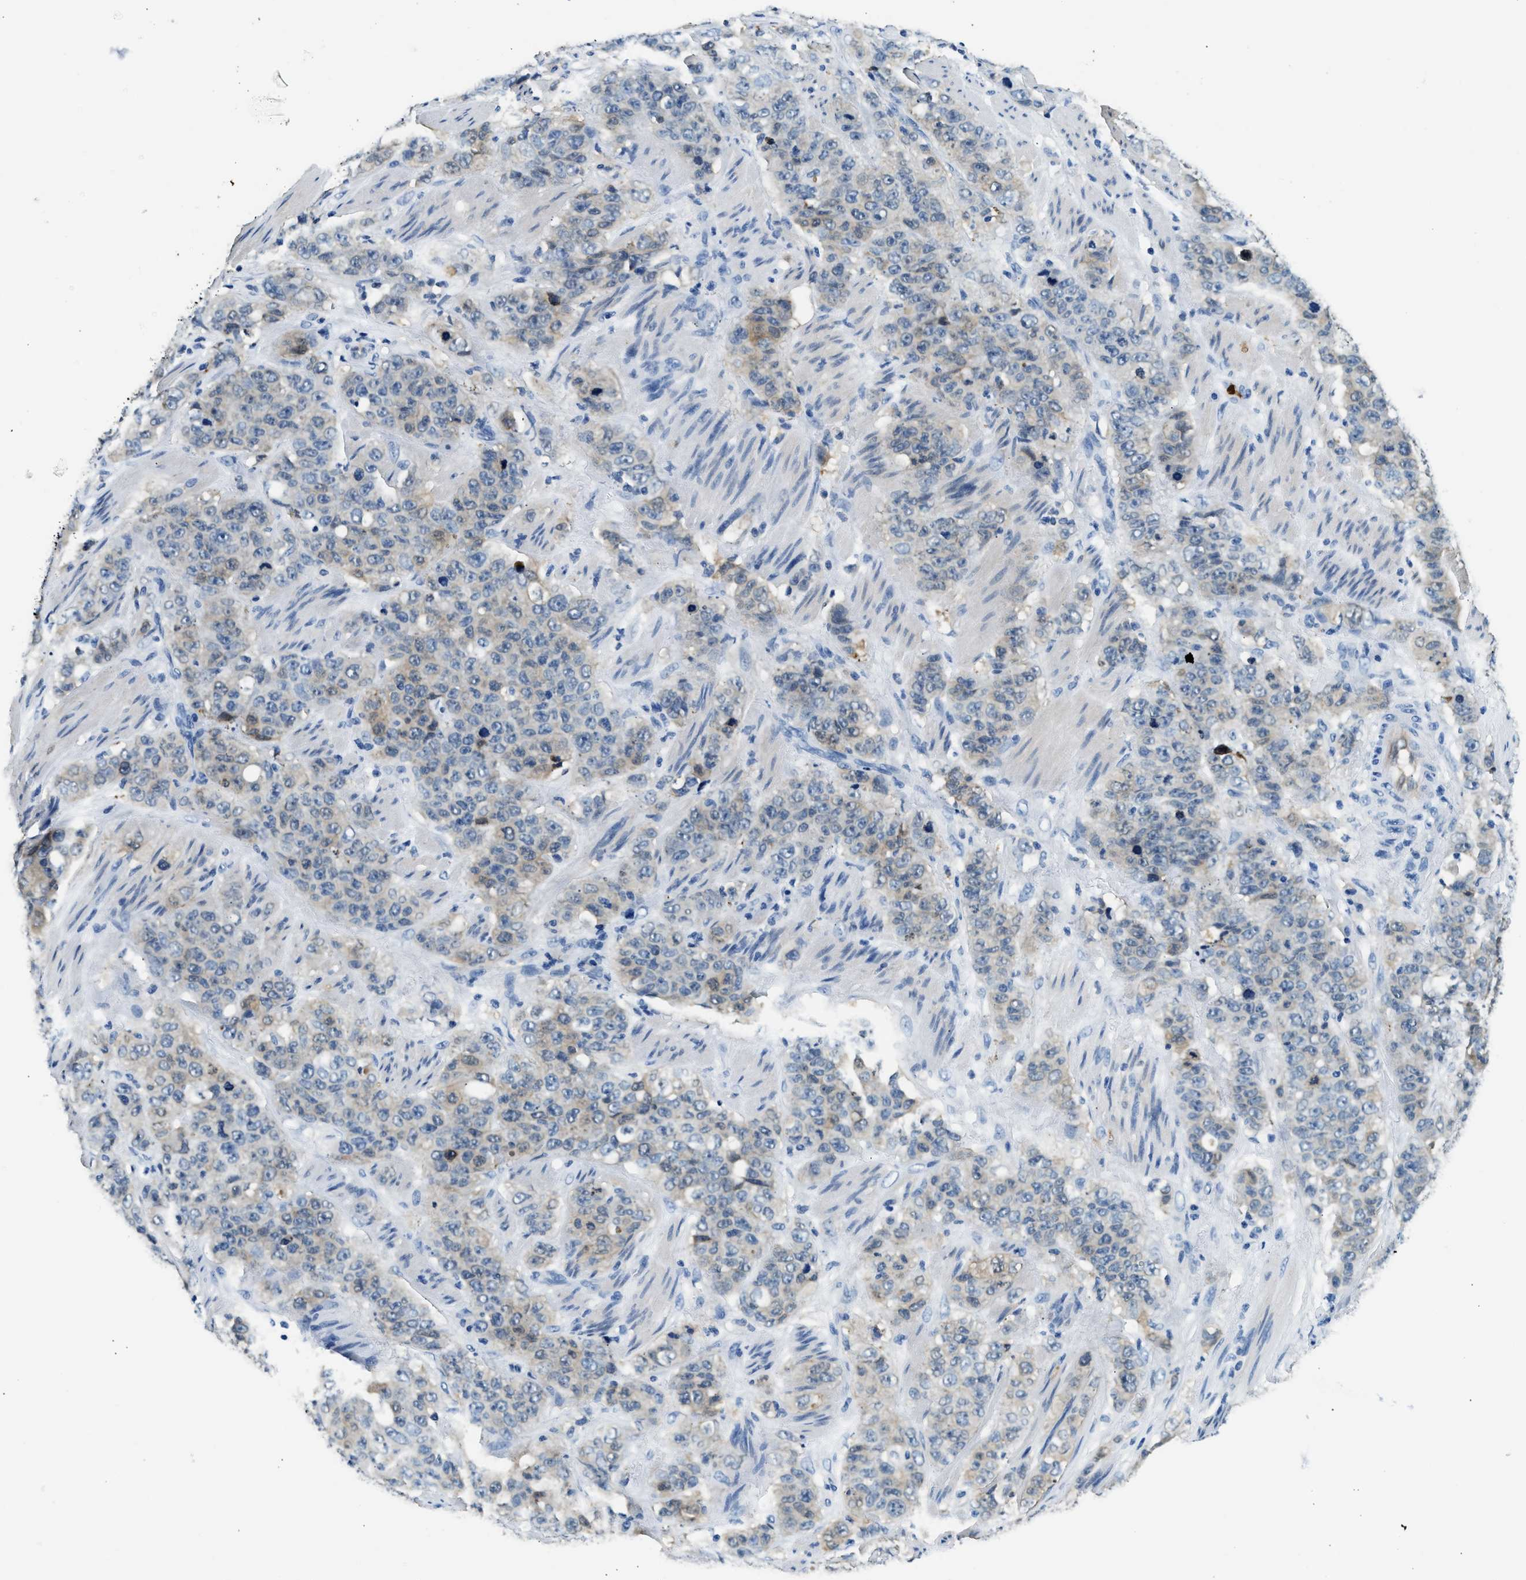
{"staining": {"intensity": "weak", "quantity": "<25%", "location": "cytoplasmic/membranous"}, "tissue": "stomach cancer", "cell_type": "Tumor cells", "image_type": "cancer", "snomed": [{"axis": "morphology", "description": "Adenocarcinoma, NOS"}, {"axis": "topography", "description": "Stomach"}], "caption": "Protein analysis of stomach adenocarcinoma exhibits no significant staining in tumor cells. The staining is performed using DAB brown chromogen with nuclei counter-stained in using hematoxylin.", "gene": "ANXA3", "patient": {"sex": "male", "age": 48}}